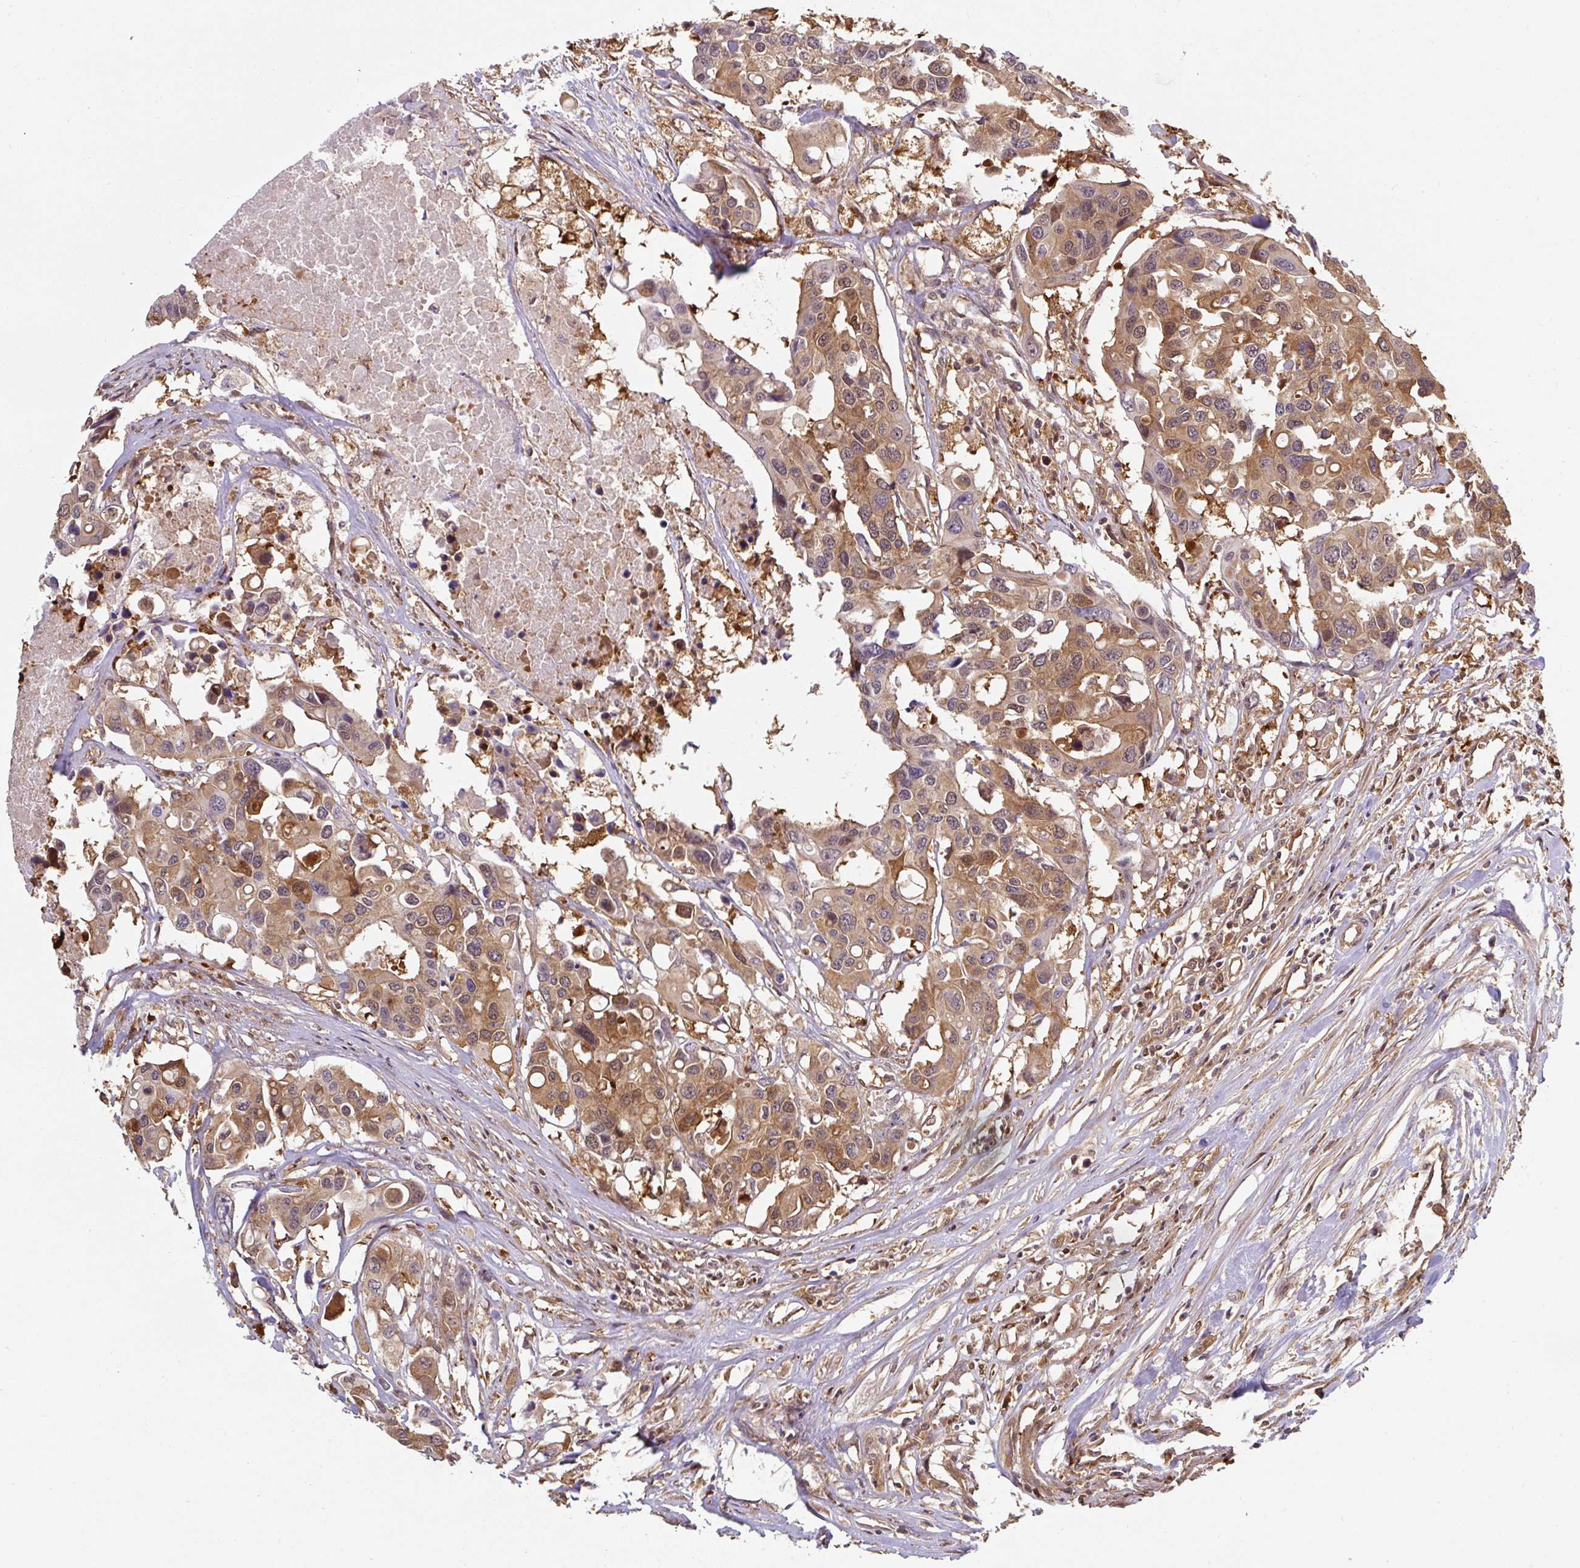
{"staining": {"intensity": "moderate", "quantity": ">75%", "location": "cytoplasmic/membranous,nuclear"}, "tissue": "colorectal cancer", "cell_type": "Tumor cells", "image_type": "cancer", "snomed": [{"axis": "morphology", "description": "Adenocarcinoma, NOS"}, {"axis": "topography", "description": "Colon"}], "caption": "Adenocarcinoma (colorectal) stained with immunohistochemistry (IHC) demonstrates moderate cytoplasmic/membranous and nuclear staining in about >75% of tumor cells.", "gene": "ST13", "patient": {"sex": "male", "age": 77}}